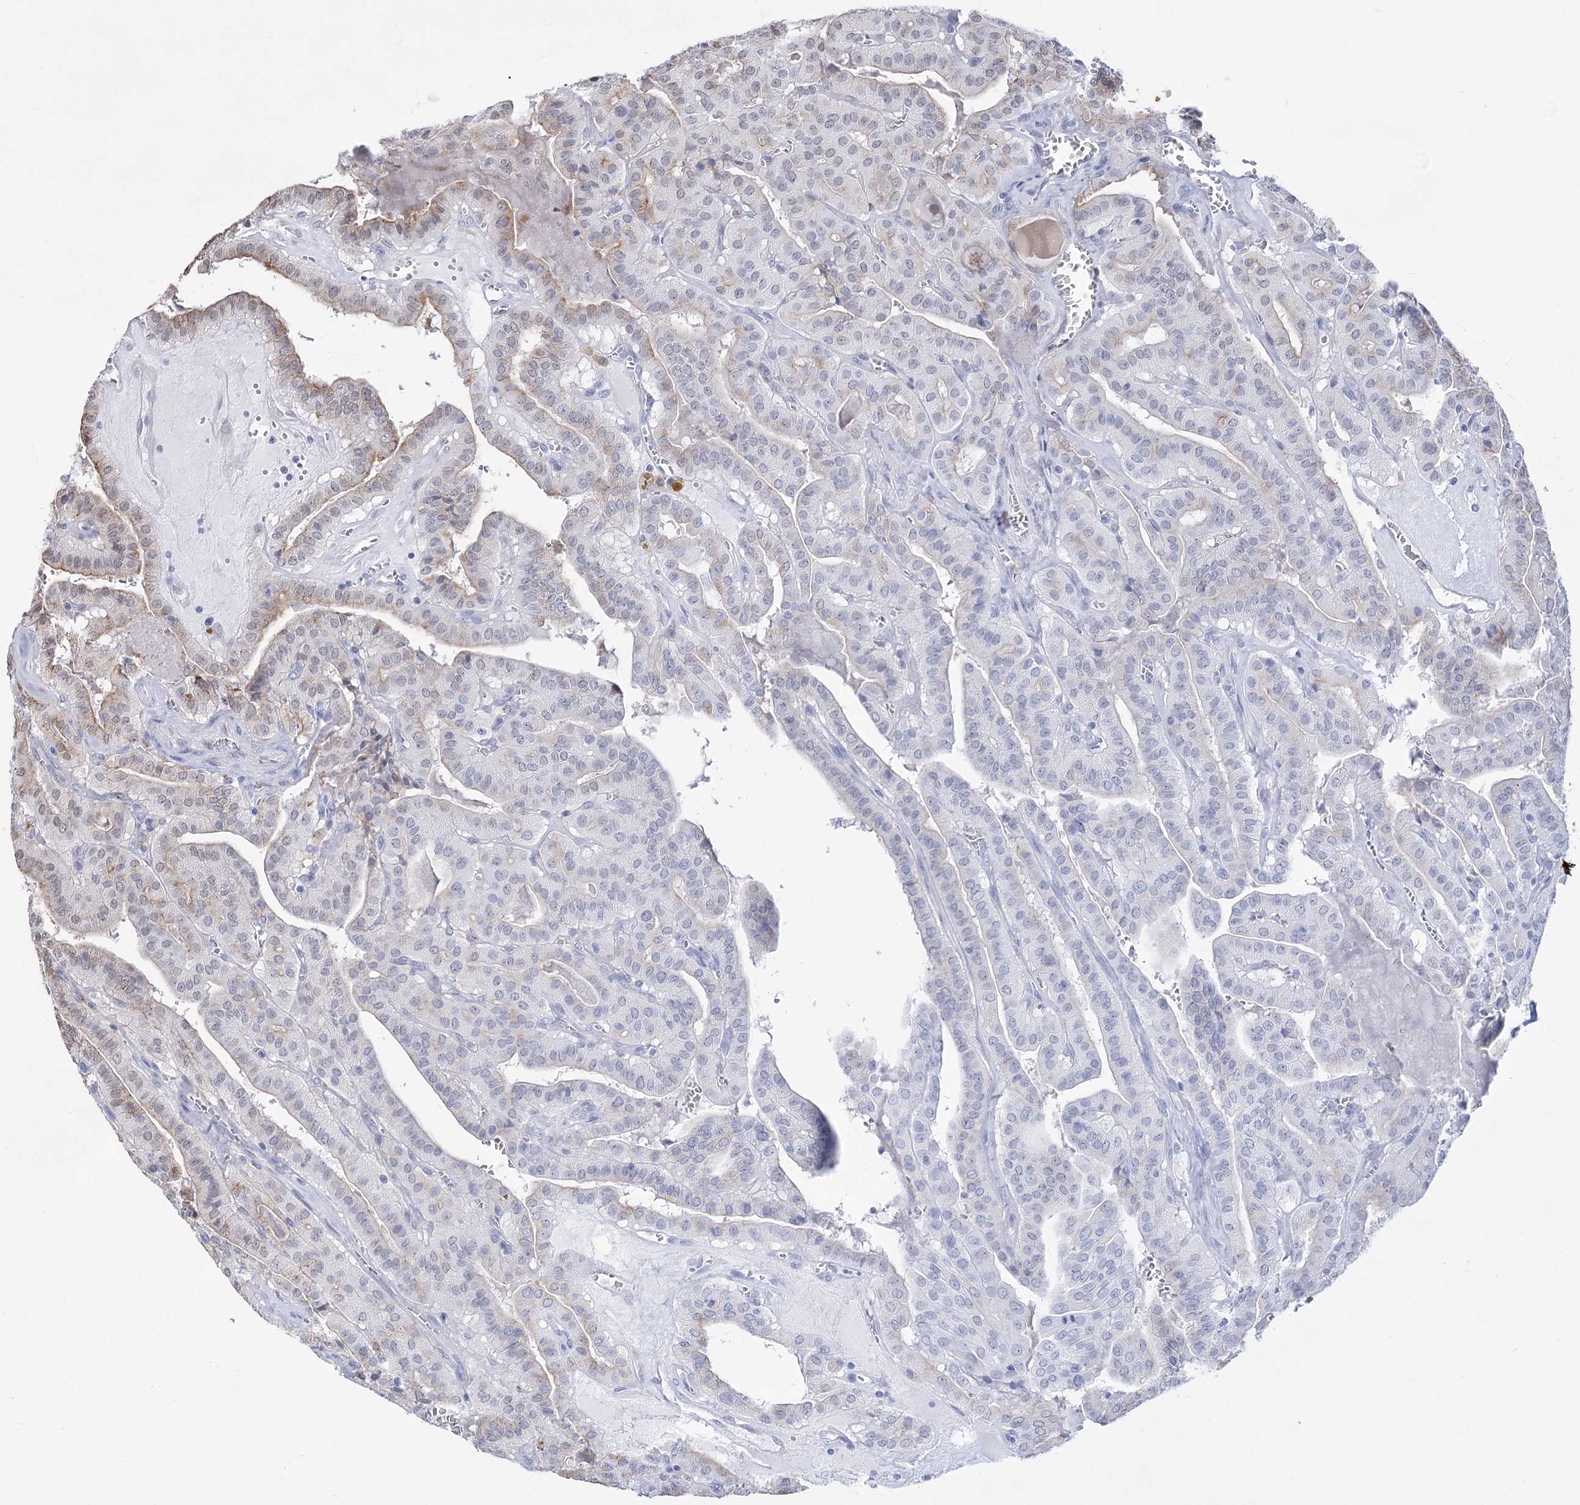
{"staining": {"intensity": "moderate", "quantity": "25%-75%", "location": "cytoplasmic/membranous,nuclear"}, "tissue": "thyroid cancer", "cell_type": "Tumor cells", "image_type": "cancer", "snomed": [{"axis": "morphology", "description": "Papillary adenocarcinoma, NOS"}, {"axis": "topography", "description": "Thyroid gland"}], "caption": "This is an image of IHC staining of thyroid cancer (papillary adenocarcinoma), which shows moderate staining in the cytoplasmic/membranous and nuclear of tumor cells.", "gene": "SIAE", "patient": {"sex": "male", "age": 52}}